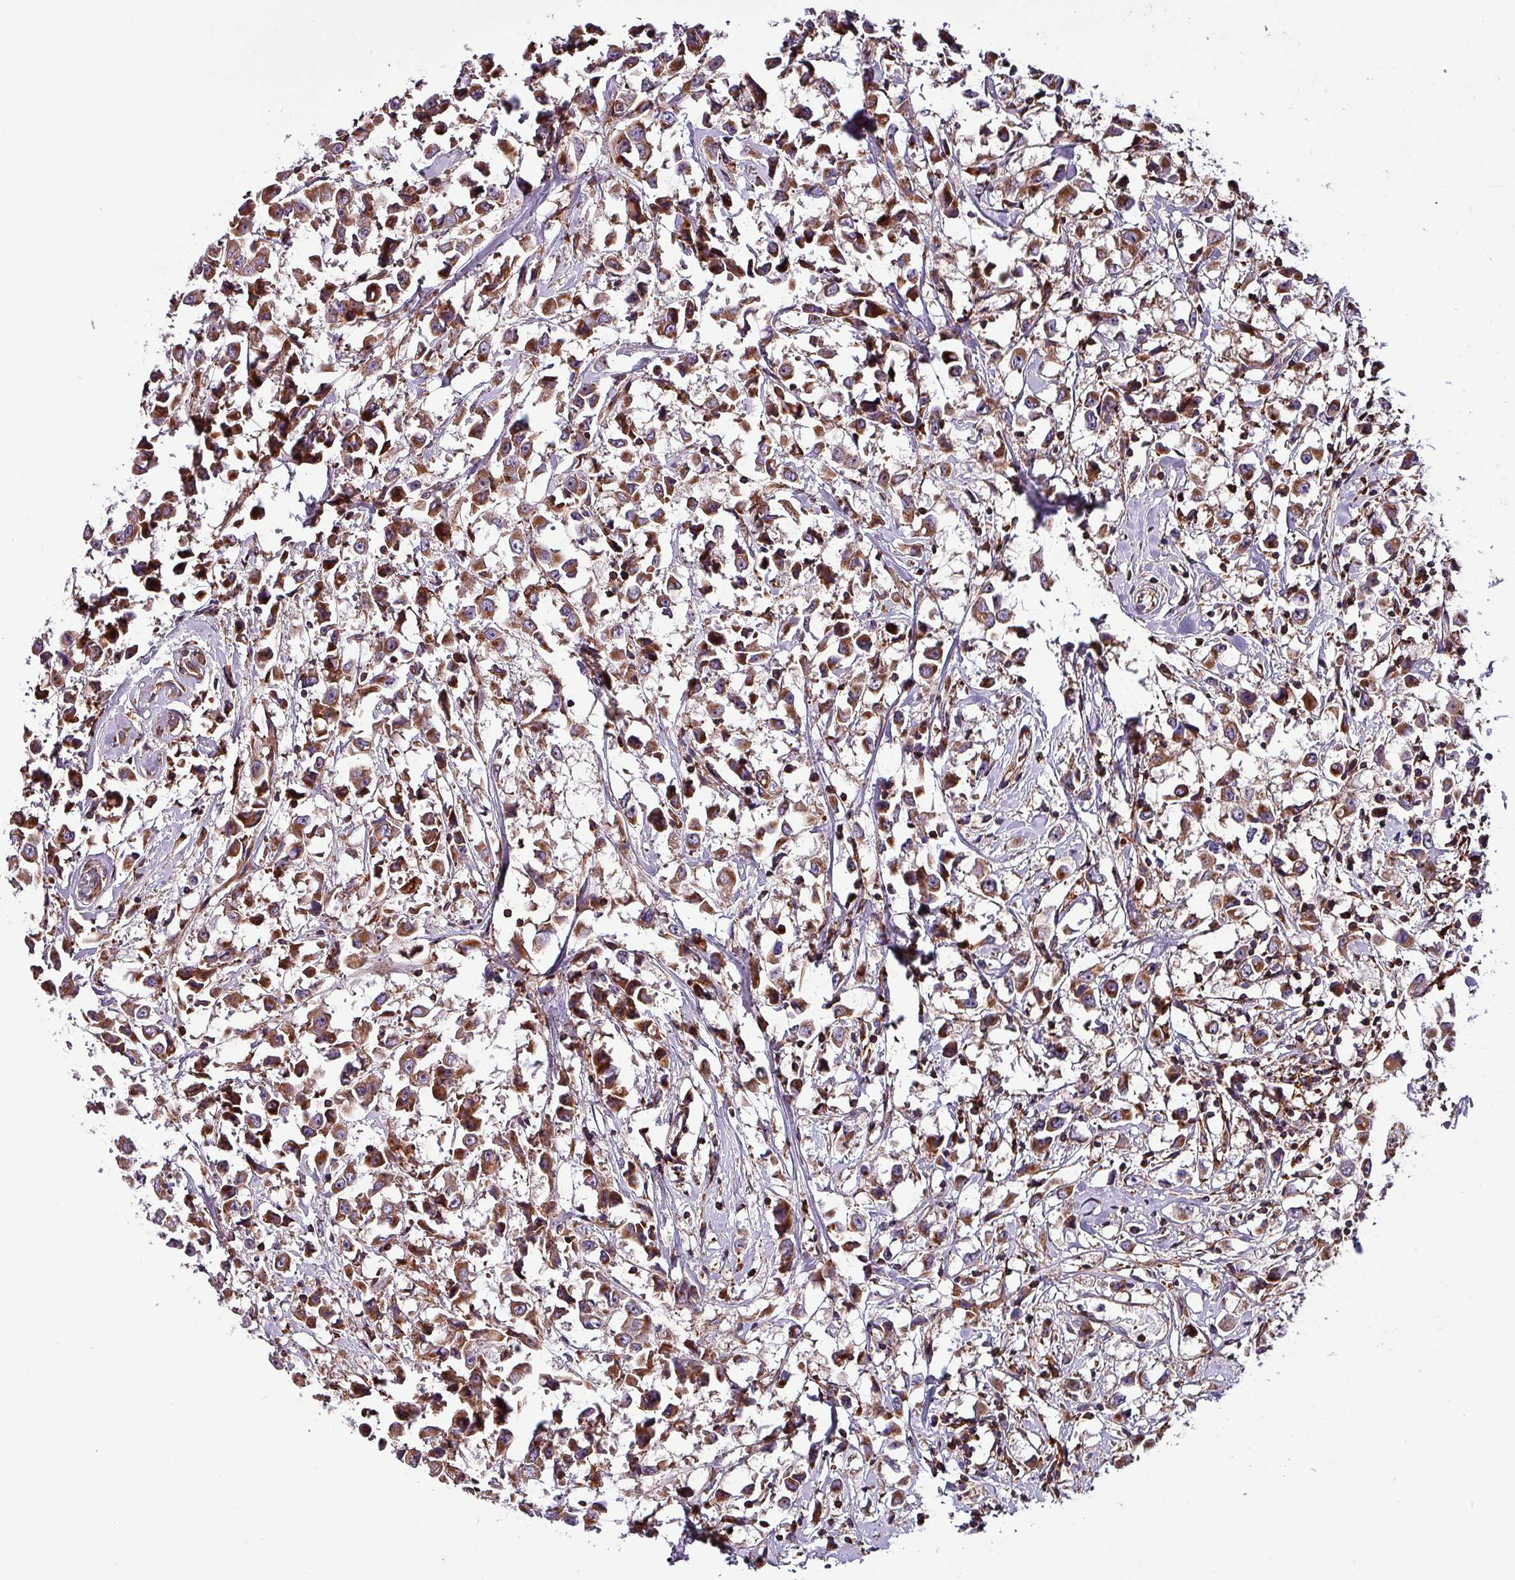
{"staining": {"intensity": "moderate", "quantity": ">75%", "location": "cytoplasmic/membranous"}, "tissue": "breast cancer", "cell_type": "Tumor cells", "image_type": "cancer", "snomed": [{"axis": "morphology", "description": "Duct carcinoma"}, {"axis": "topography", "description": "Breast"}], "caption": "Immunohistochemistry (IHC) image of human breast cancer (intraductal carcinoma) stained for a protein (brown), which reveals medium levels of moderate cytoplasmic/membranous staining in about >75% of tumor cells.", "gene": "VAMP4", "patient": {"sex": "female", "age": 61}}